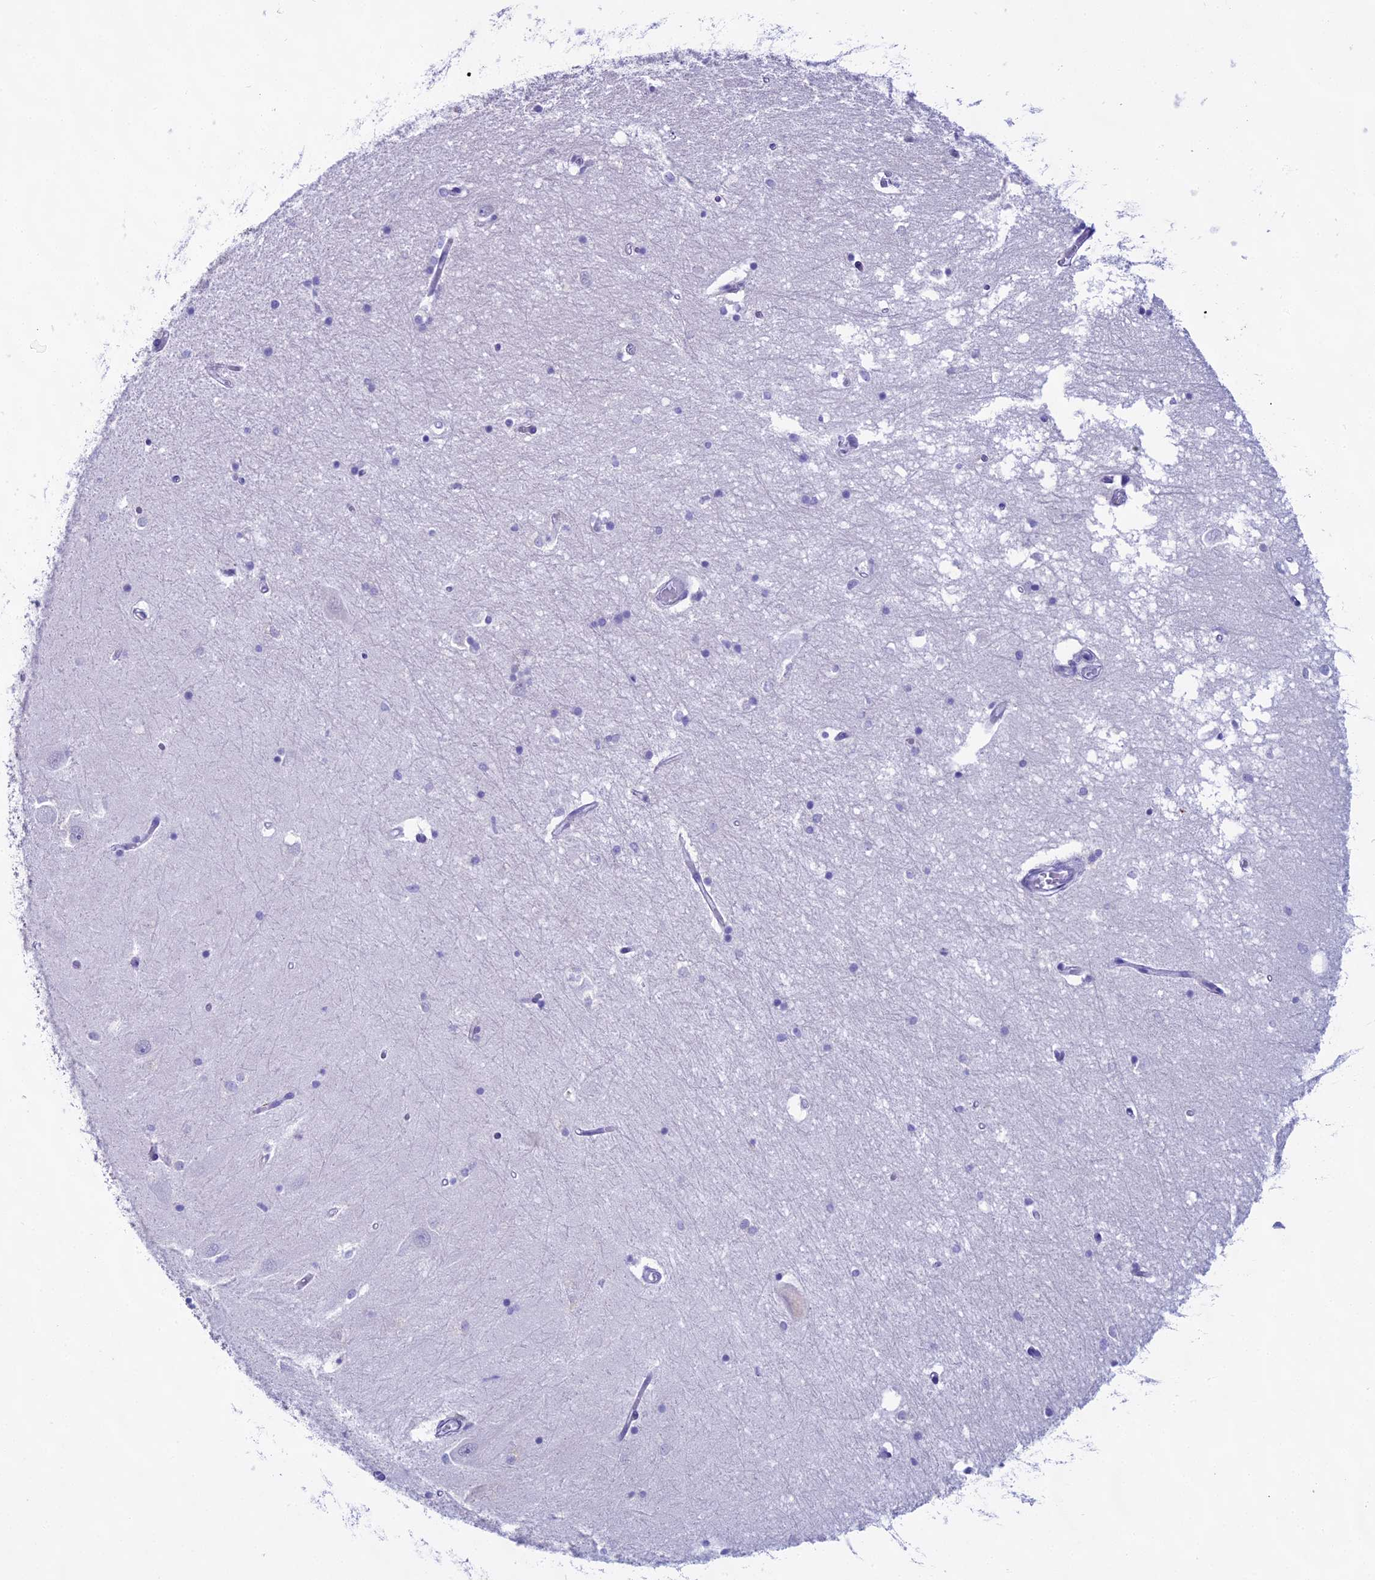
{"staining": {"intensity": "negative", "quantity": "none", "location": "none"}, "tissue": "hippocampus", "cell_type": "Glial cells", "image_type": "normal", "snomed": [{"axis": "morphology", "description": "Normal tissue, NOS"}, {"axis": "topography", "description": "Hippocampus"}], "caption": "A photomicrograph of hippocampus stained for a protein reveals no brown staining in glial cells.", "gene": "CGB1", "patient": {"sex": "male", "age": 45}}